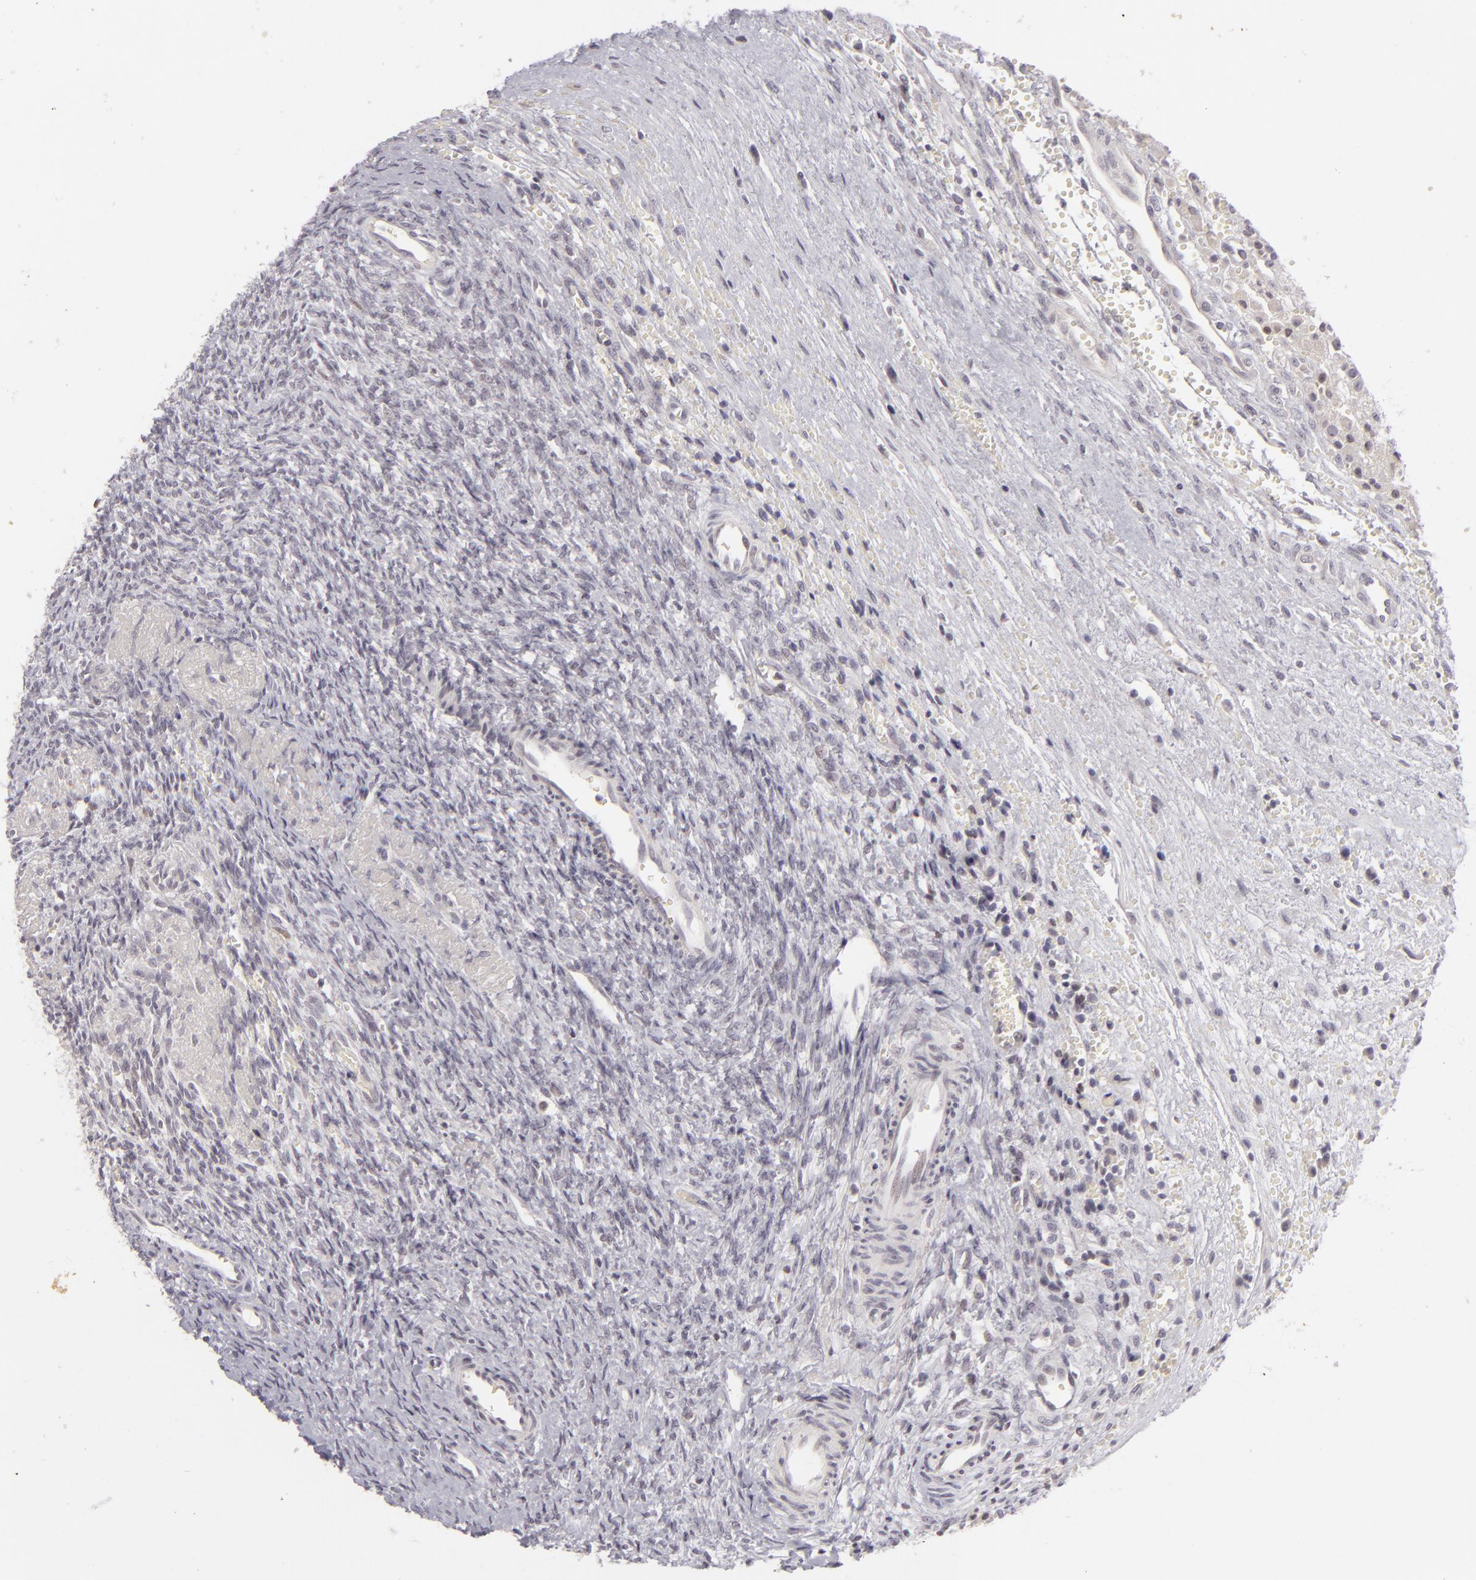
{"staining": {"intensity": "negative", "quantity": "none", "location": "none"}, "tissue": "ovary", "cell_type": "Follicle cells", "image_type": "normal", "snomed": [{"axis": "morphology", "description": "Normal tissue, NOS"}, {"axis": "topography", "description": "Ovary"}], "caption": "DAB (3,3'-diaminobenzidine) immunohistochemical staining of benign ovary shows no significant positivity in follicle cells.", "gene": "SIX1", "patient": {"sex": "female", "age": 56}}